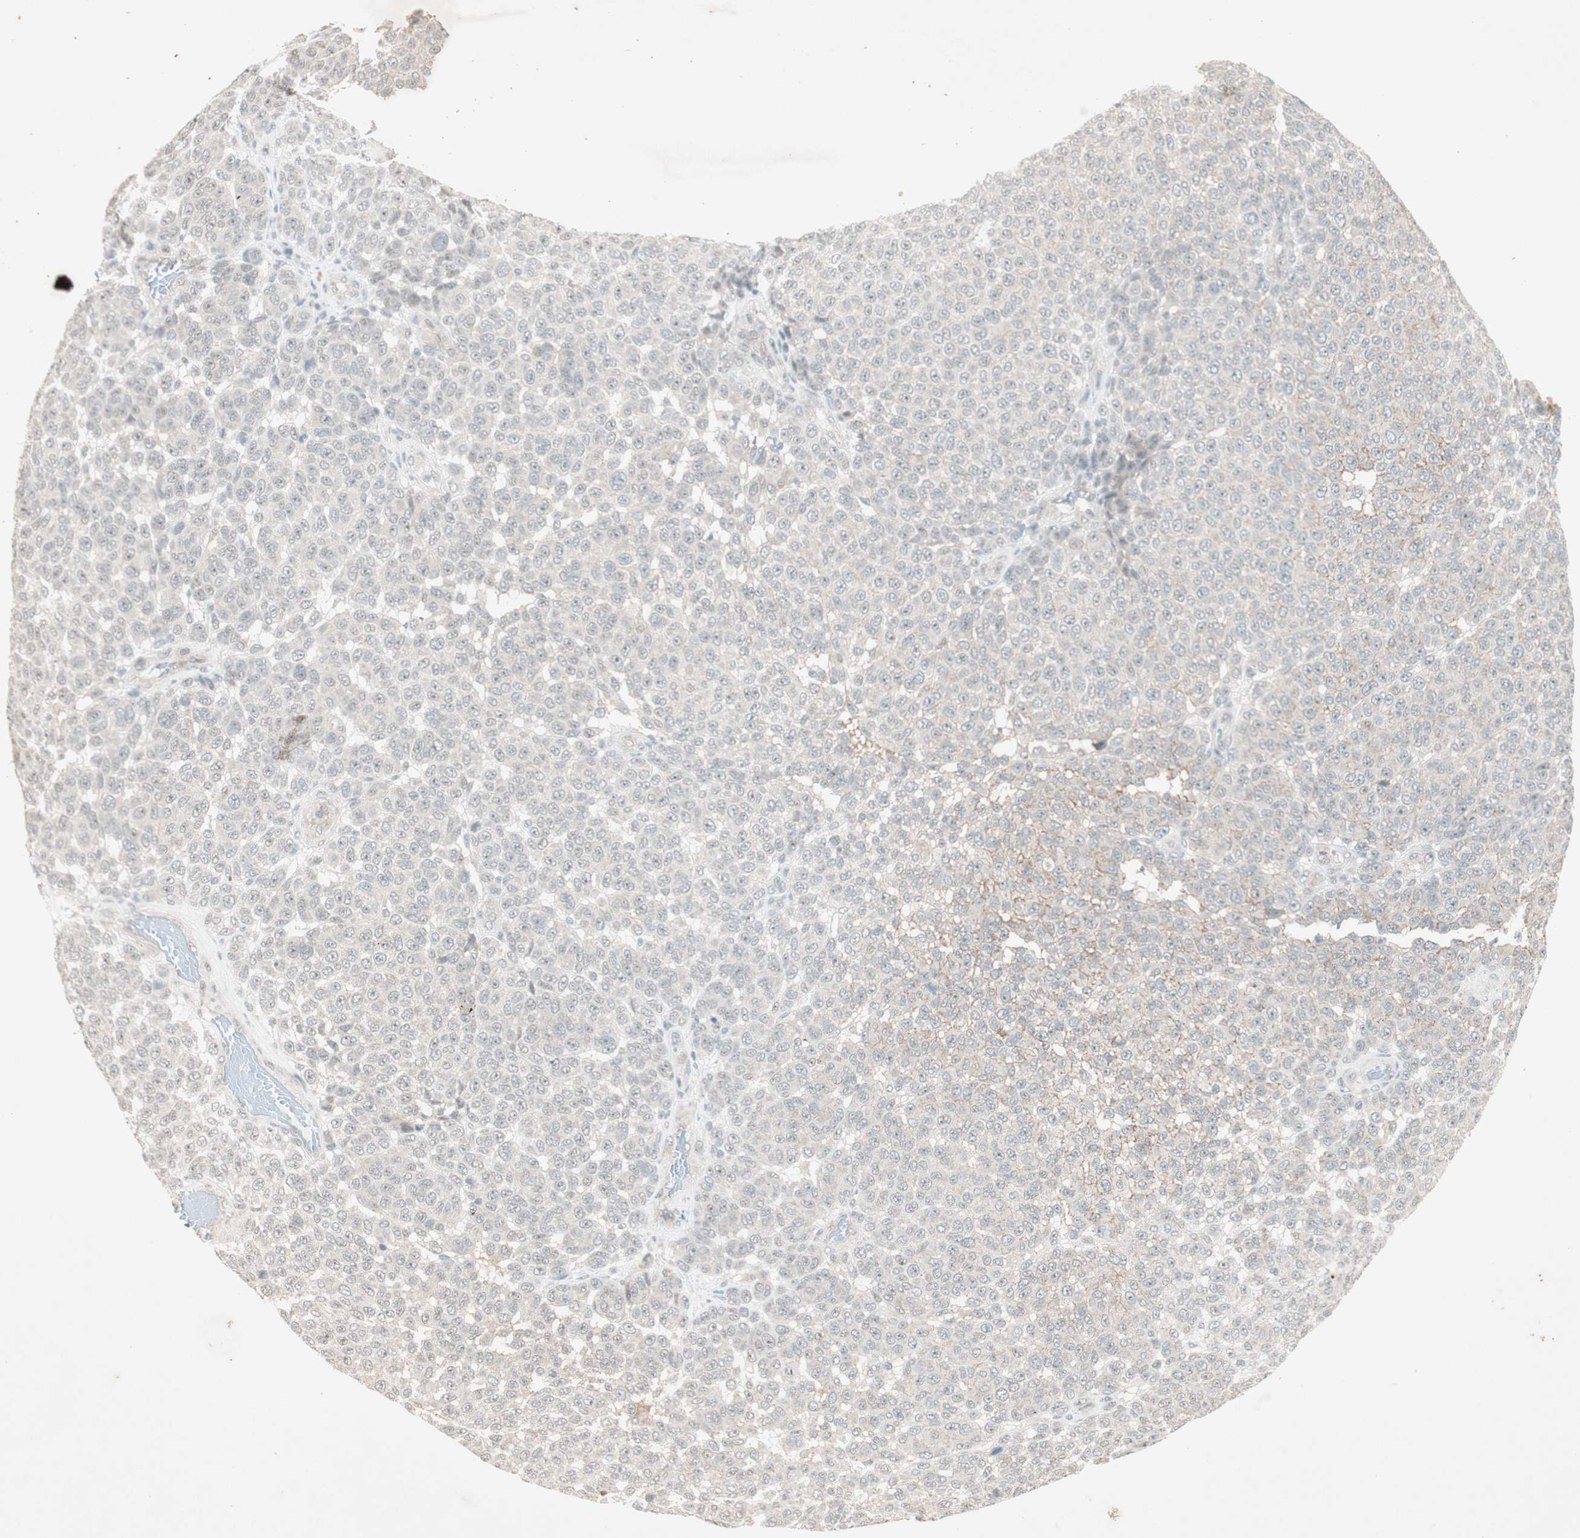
{"staining": {"intensity": "negative", "quantity": "none", "location": "none"}, "tissue": "melanoma", "cell_type": "Tumor cells", "image_type": "cancer", "snomed": [{"axis": "morphology", "description": "Malignant melanoma, NOS"}, {"axis": "topography", "description": "Skin"}], "caption": "Histopathology image shows no significant protein positivity in tumor cells of malignant melanoma. The staining was performed using DAB (3,3'-diaminobenzidine) to visualize the protein expression in brown, while the nuclei were stained in blue with hematoxylin (Magnification: 20x).", "gene": "RNGTT", "patient": {"sex": "male", "age": 59}}